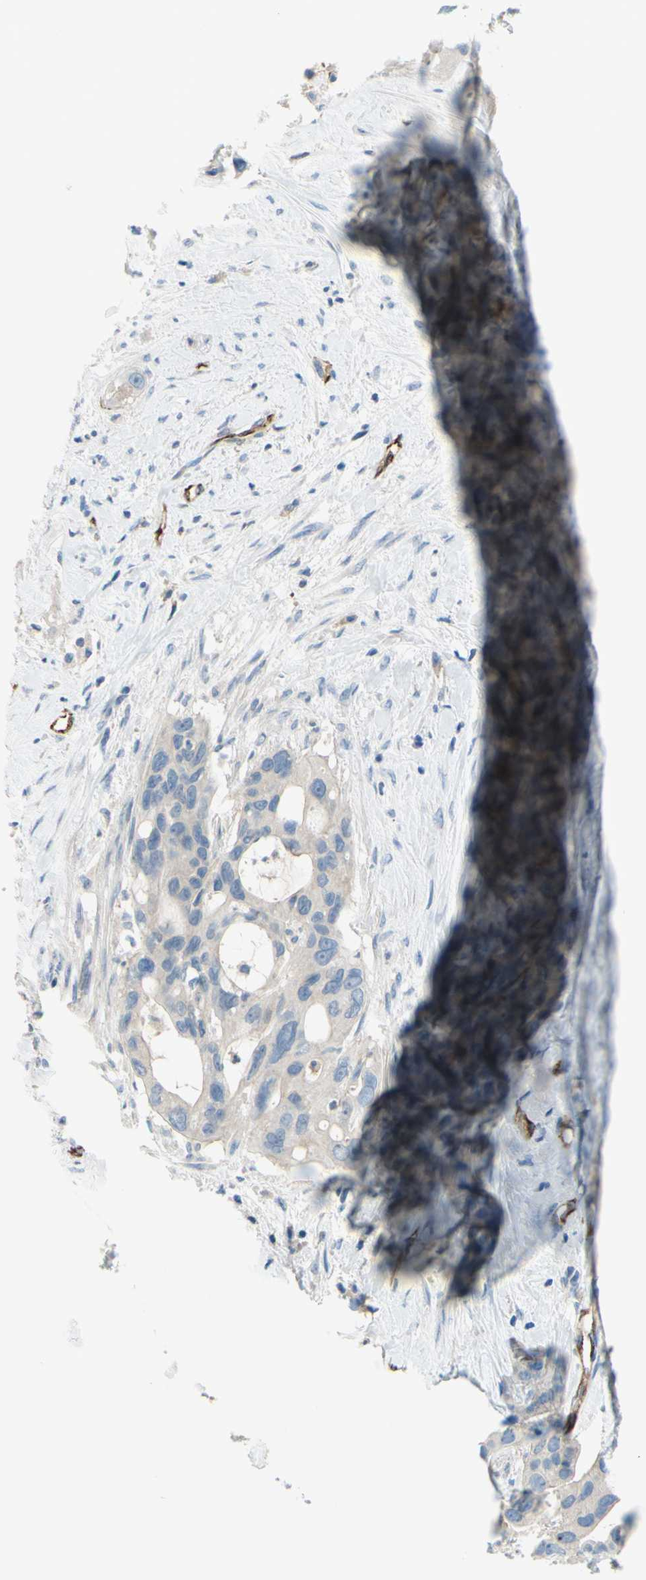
{"staining": {"intensity": "negative", "quantity": "none", "location": "none"}, "tissue": "liver cancer", "cell_type": "Tumor cells", "image_type": "cancer", "snomed": [{"axis": "morphology", "description": "Cholangiocarcinoma"}, {"axis": "topography", "description": "Liver"}], "caption": "The immunohistochemistry (IHC) image has no significant positivity in tumor cells of cholangiocarcinoma (liver) tissue.", "gene": "PRRG2", "patient": {"sex": "female", "age": 65}}